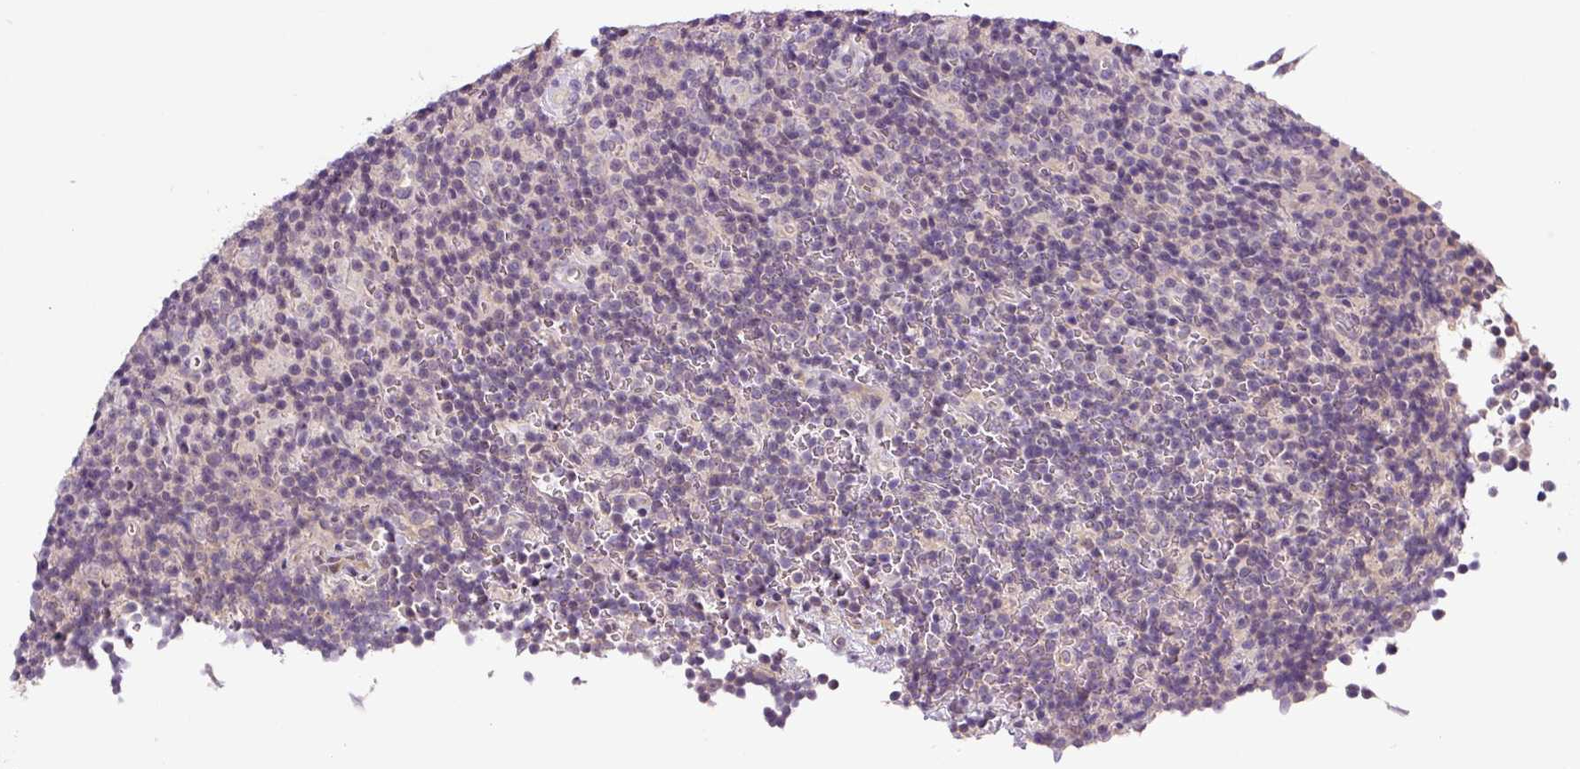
{"staining": {"intensity": "negative", "quantity": "none", "location": "none"}, "tissue": "lymphoma", "cell_type": "Tumor cells", "image_type": "cancer", "snomed": [{"axis": "morphology", "description": "Malignant lymphoma, non-Hodgkin's type, Low grade"}, {"axis": "topography", "description": "Lymph node"}], "caption": "Micrograph shows no protein expression in tumor cells of low-grade malignant lymphoma, non-Hodgkin's type tissue.", "gene": "PRKAA2", "patient": {"sex": "female", "age": 67}}